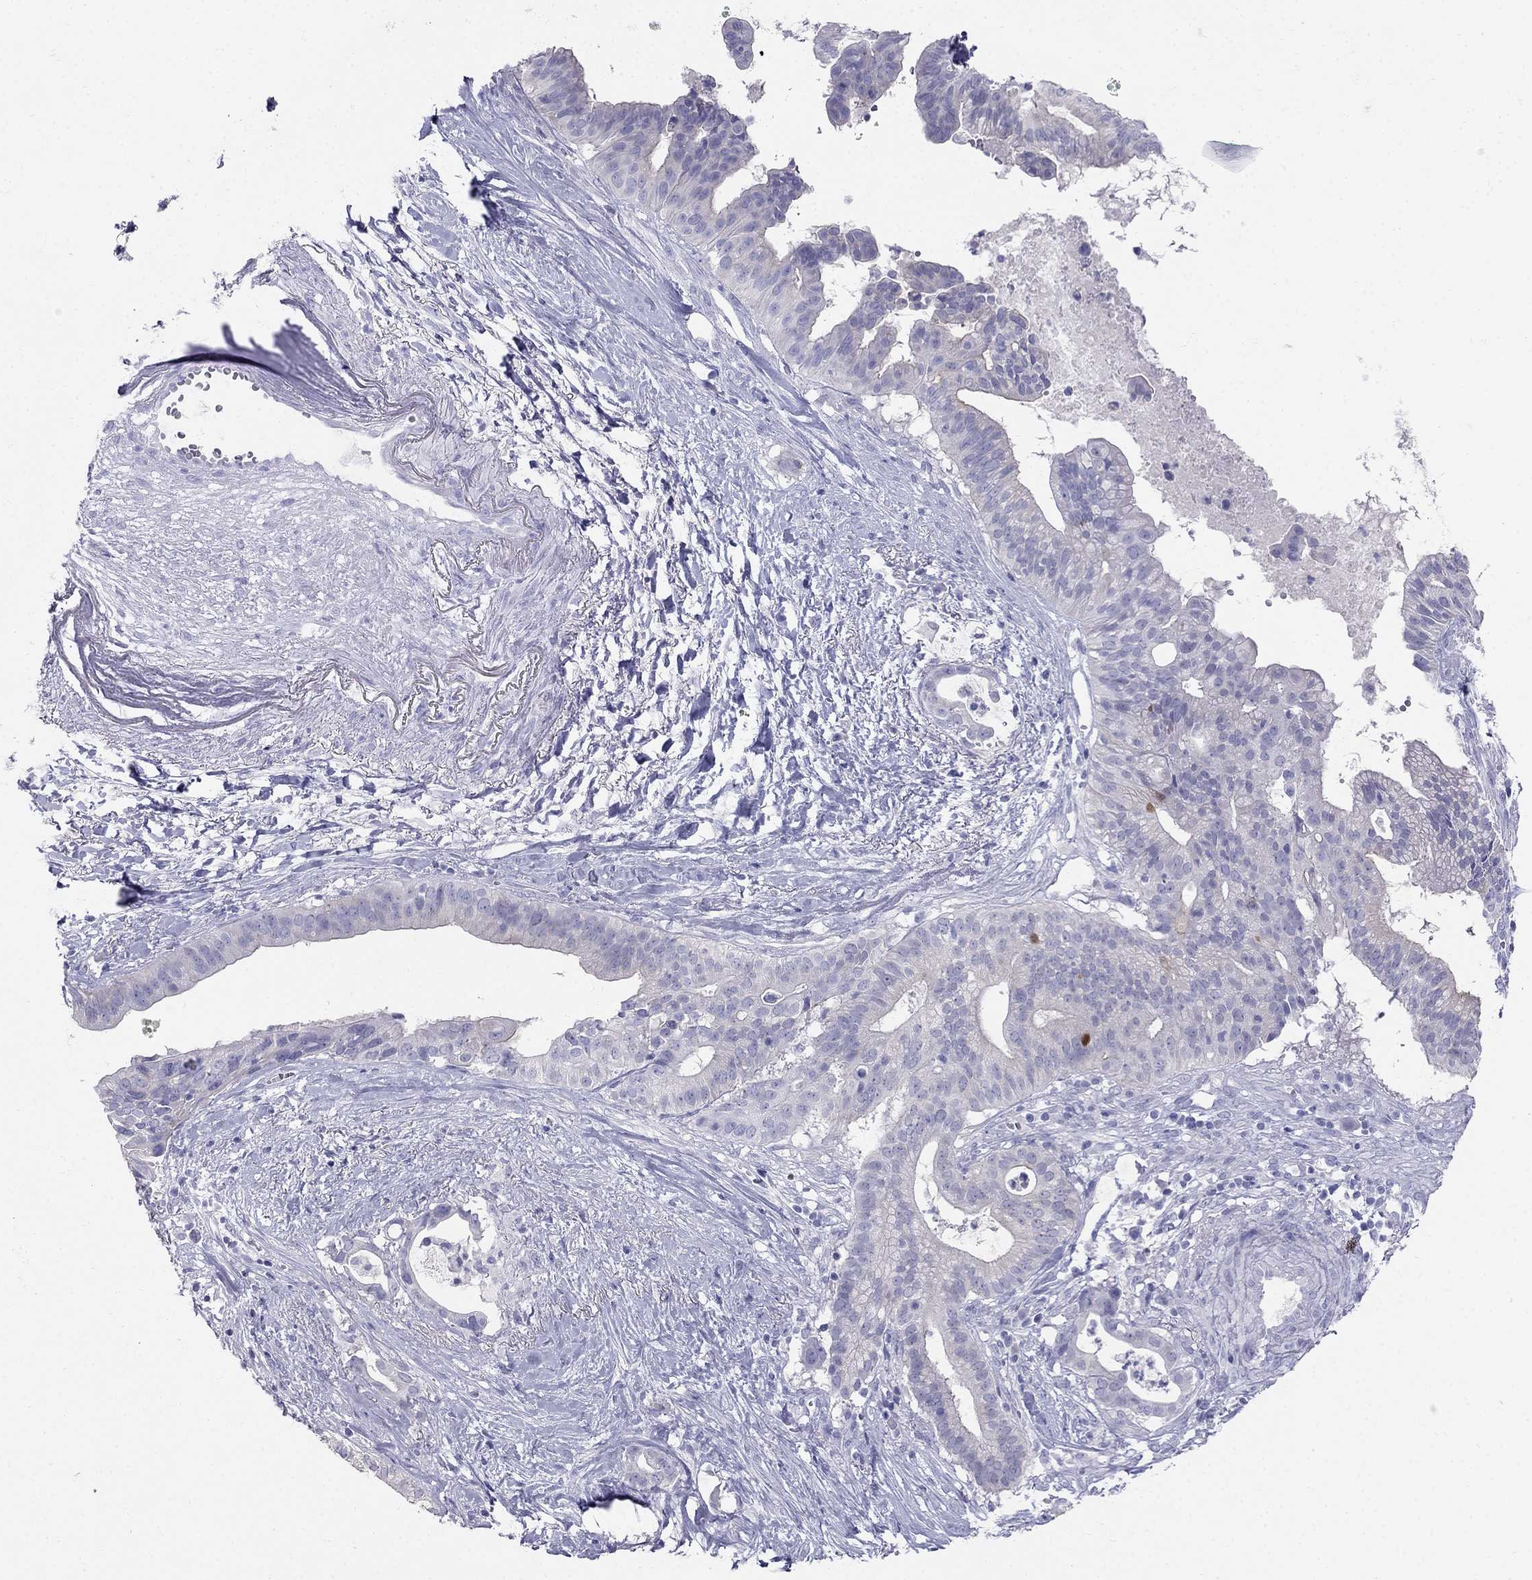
{"staining": {"intensity": "negative", "quantity": "none", "location": "none"}, "tissue": "pancreatic cancer", "cell_type": "Tumor cells", "image_type": "cancer", "snomed": [{"axis": "morphology", "description": "Adenocarcinoma, NOS"}, {"axis": "topography", "description": "Pancreas"}], "caption": "Tumor cells are negative for brown protein staining in pancreatic cancer (adenocarcinoma).", "gene": "RFLNA", "patient": {"sex": "male", "age": 61}}